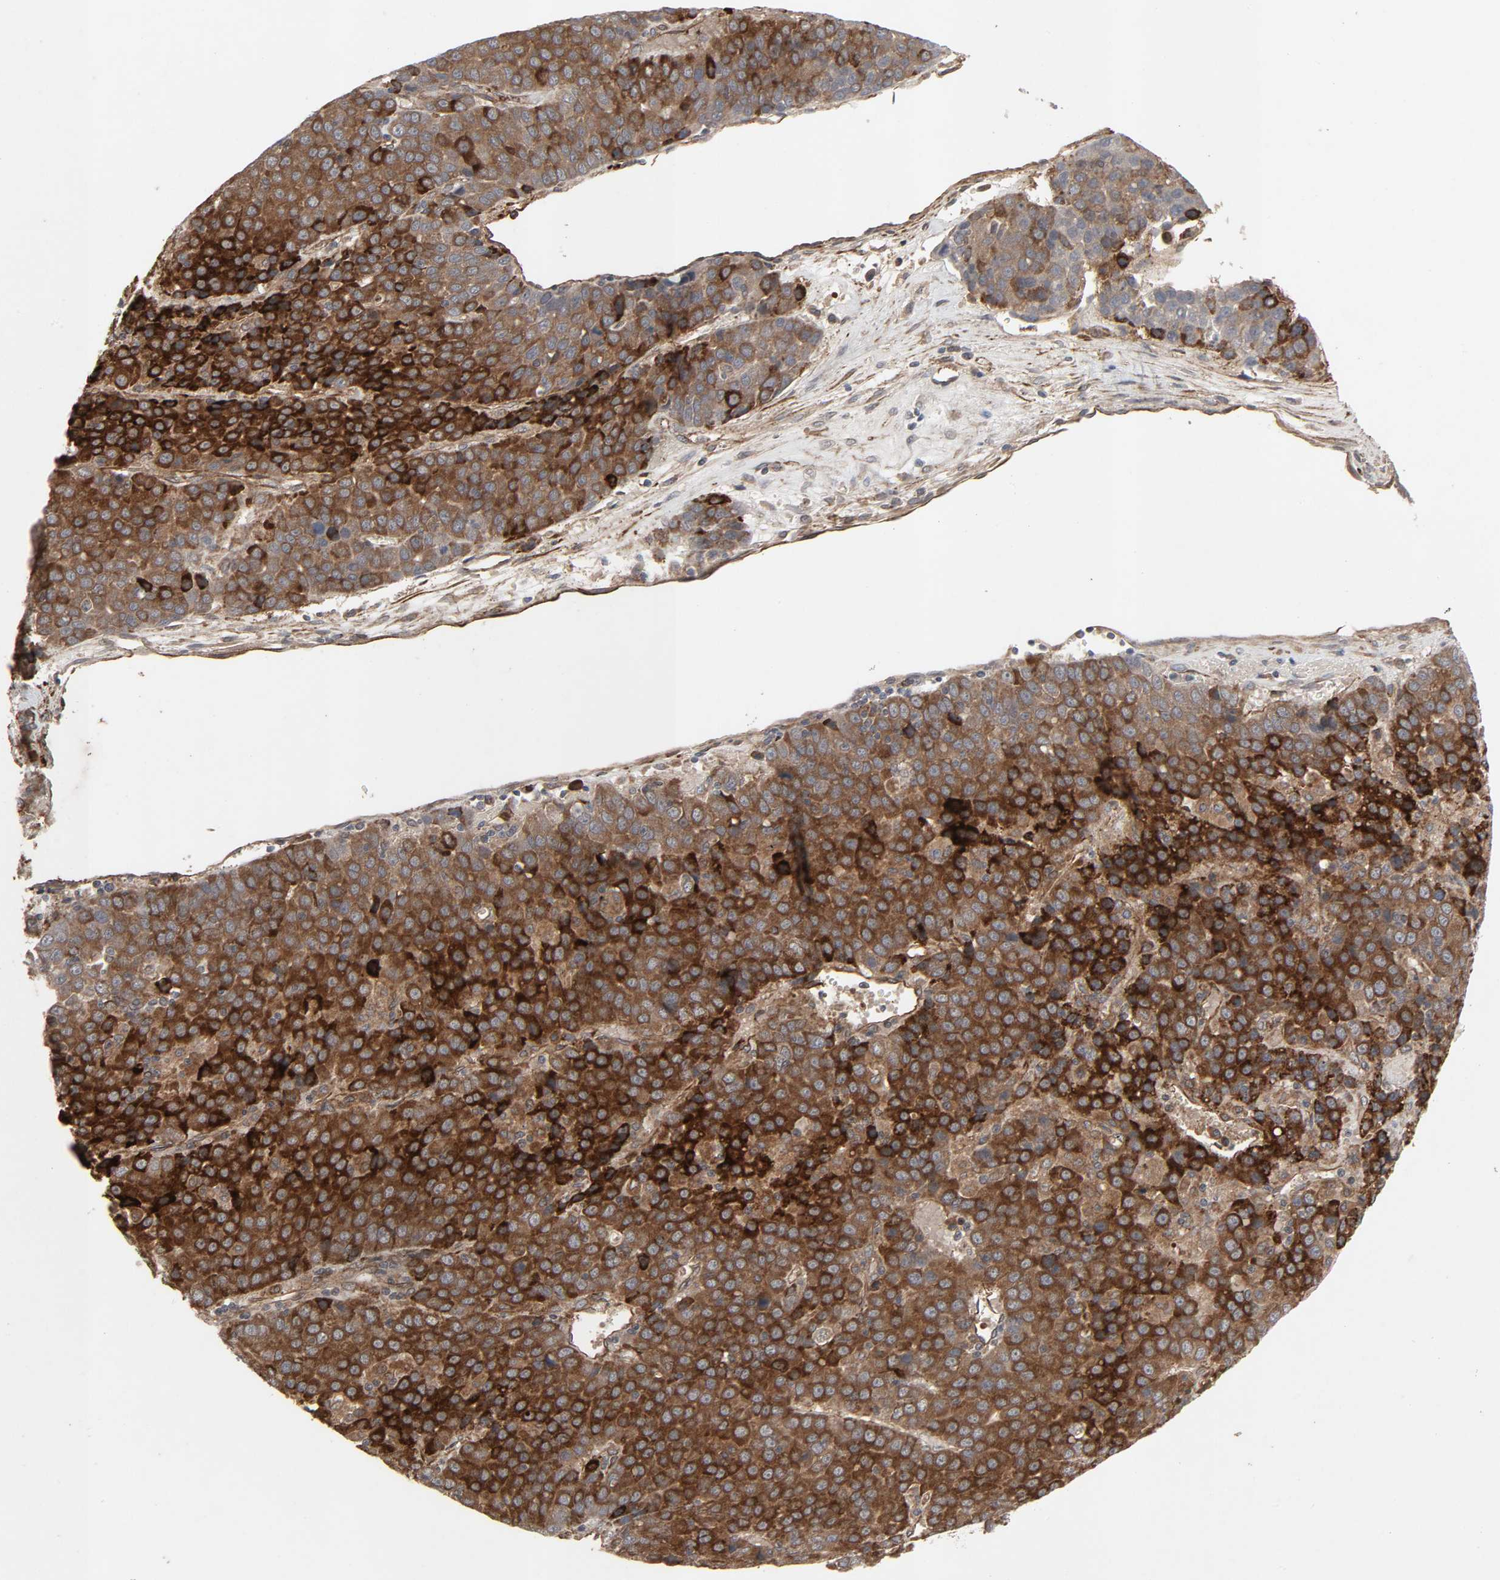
{"staining": {"intensity": "strong", "quantity": ">75%", "location": "cytoplasmic/membranous"}, "tissue": "liver cancer", "cell_type": "Tumor cells", "image_type": "cancer", "snomed": [{"axis": "morphology", "description": "Carcinoma, Hepatocellular, NOS"}, {"axis": "topography", "description": "Liver"}], "caption": "Tumor cells reveal high levels of strong cytoplasmic/membranous positivity in about >75% of cells in liver hepatocellular carcinoma.", "gene": "ADCY4", "patient": {"sex": "female", "age": 53}}